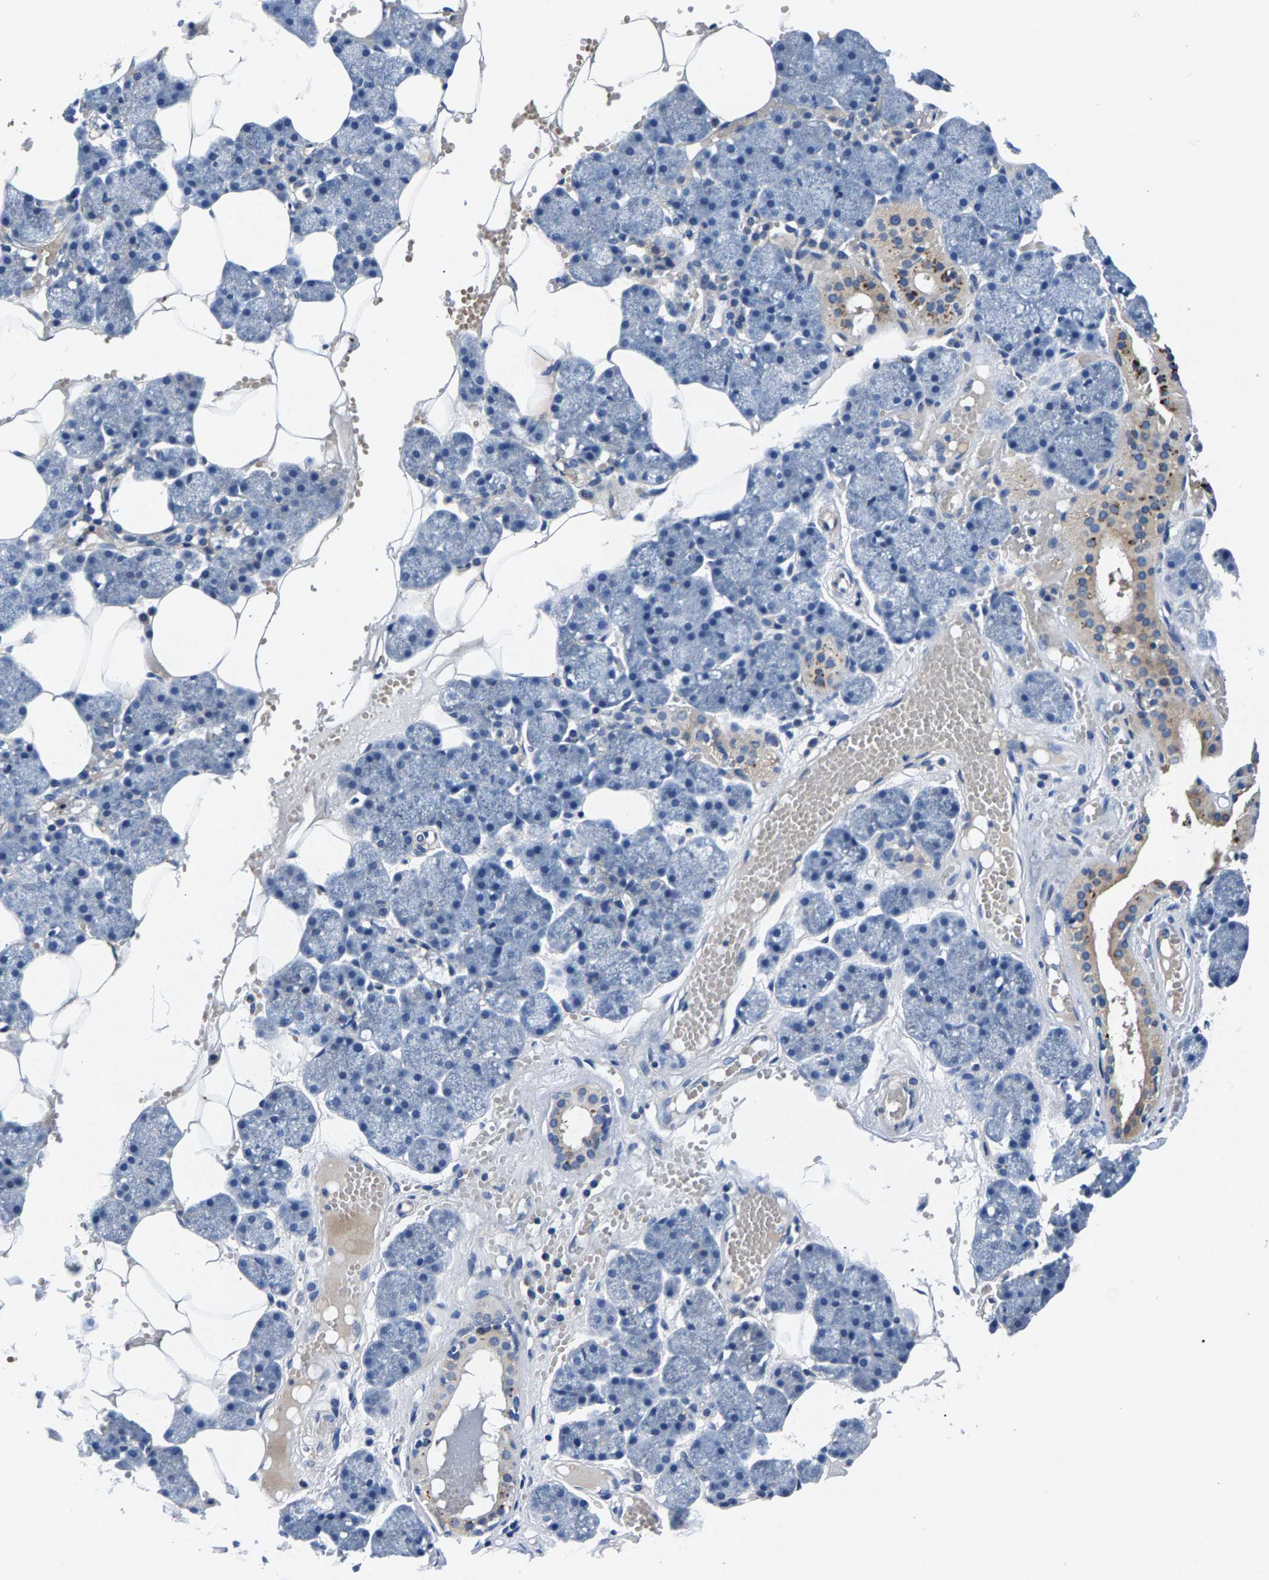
{"staining": {"intensity": "moderate", "quantity": "<25%", "location": "cytoplasmic/membranous"}, "tissue": "salivary gland", "cell_type": "Glandular cells", "image_type": "normal", "snomed": [{"axis": "morphology", "description": "Normal tissue, NOS"}, {"axis": "topography", "description": "Salivary gland"}], "caption": "High-magnification brightfield microscopy of normal salivary gland stained with DAB (3,3'-diaminobenzidine) (brown) and counterstained with hematoxylin (blue). glandular cells exhibit moderate cytoplasmic/membranous expression is identified in about<25% of cells.", "gene": "P2RY4", "patient": {"sex": "male", "age": 62}}